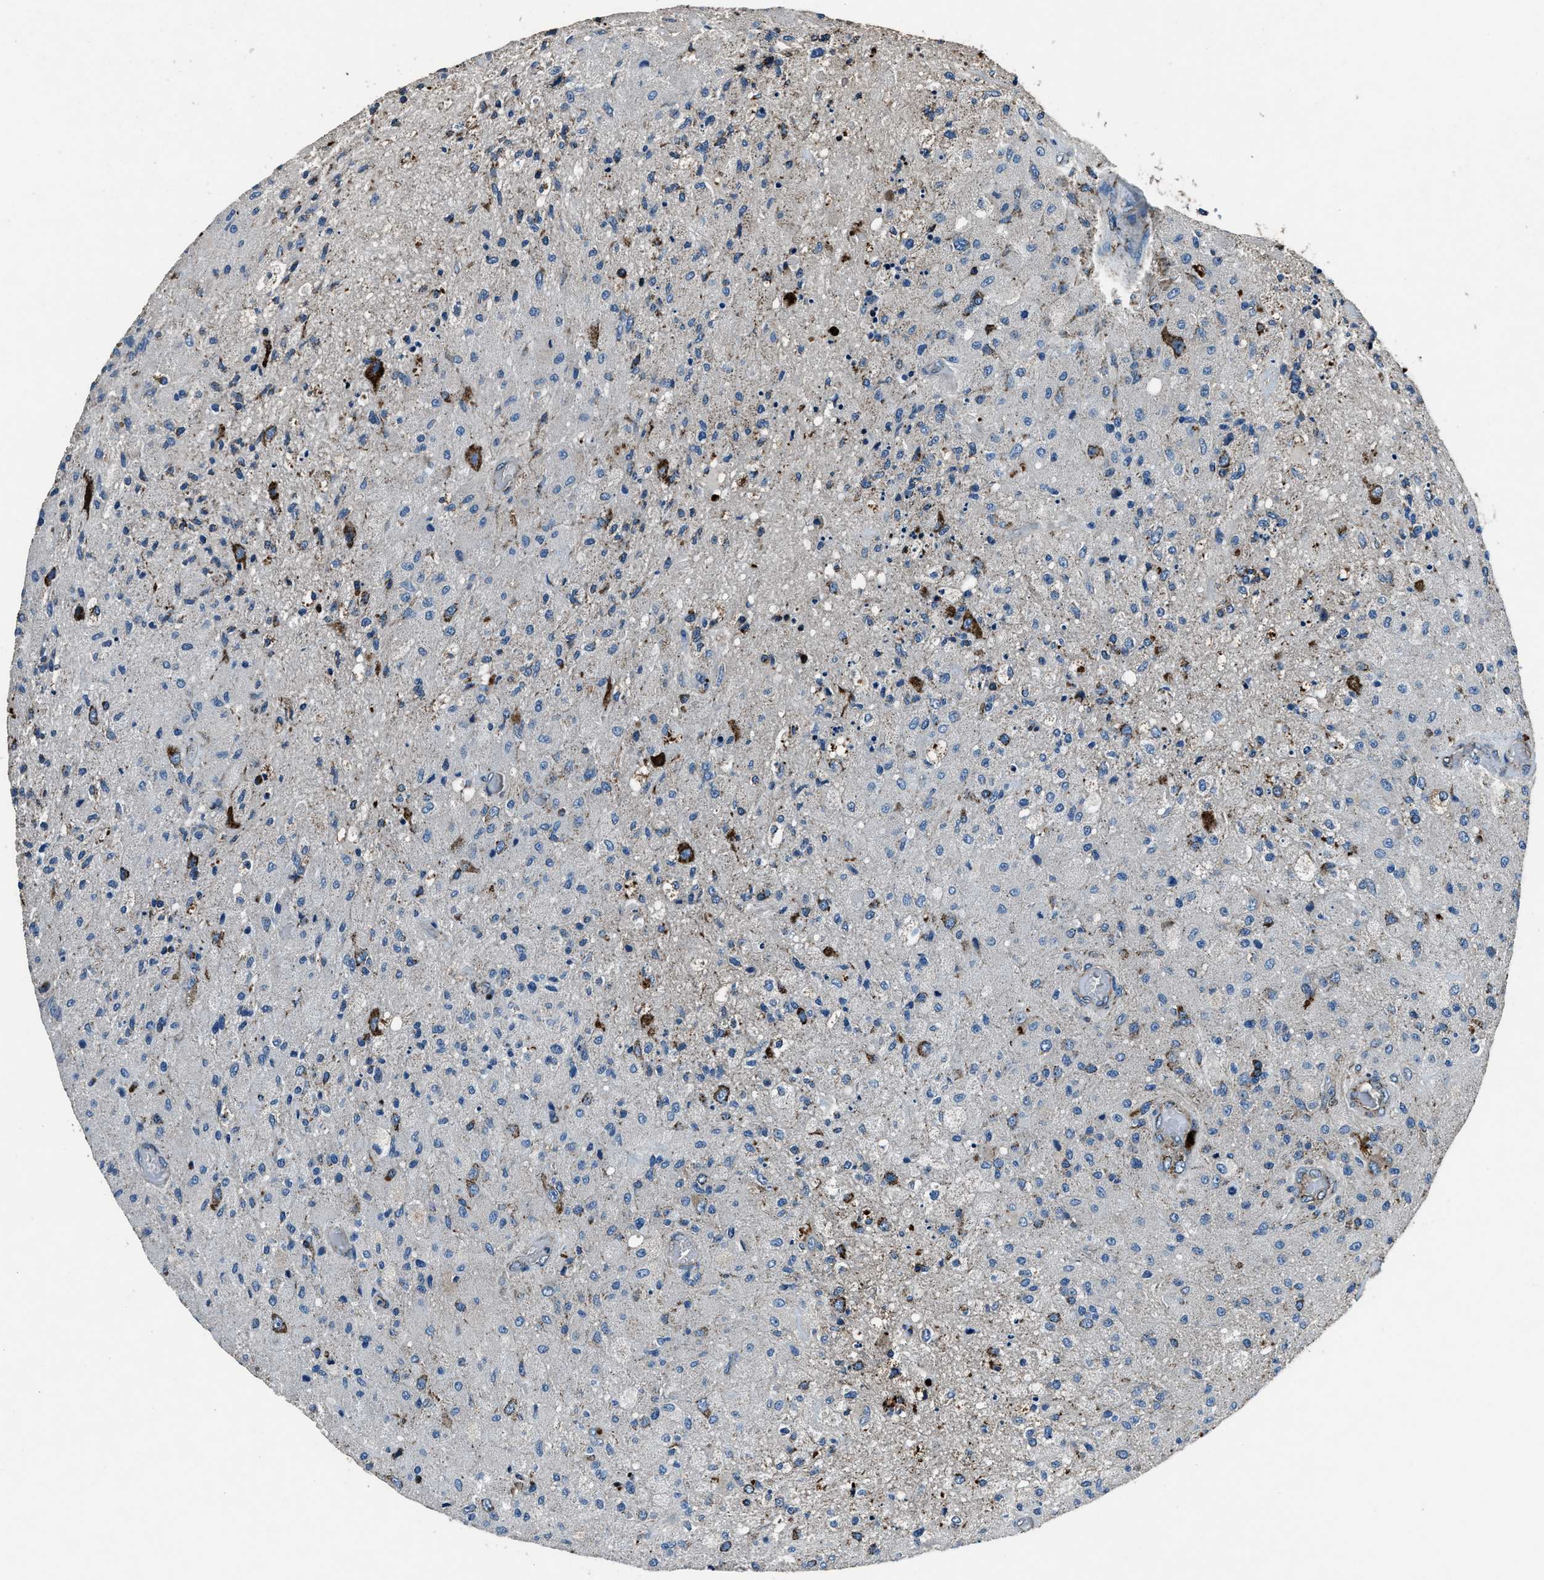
{"staining": {"intensity": "moderate", "quantity": "<25%", "location": "cytoplasmic/membranous"}, "tissue": "glioma", "cell_type": "Tumor cells", "image_type": "cancer", "snomed": [{"axis": "morphology", "description": "Normal tissue, NOS"}, {"axis": "morphology", "description": "Glioma, malignant, High grade"}, {"axis": "topography", "description": "Cerebral cortex"}], "caption": "Tumor cells exhibit low levels of moderate cytoplasmic/membranous positivity in about <25% of cells in glioma. Using DAB (3,3'-diaminobenzidine) (brown) and hematoxylin (blue) stains, captured at high magnification using brightfield microscopy.", "gene": "OGDH", "patient": {"sex": "male", "age": 77}}